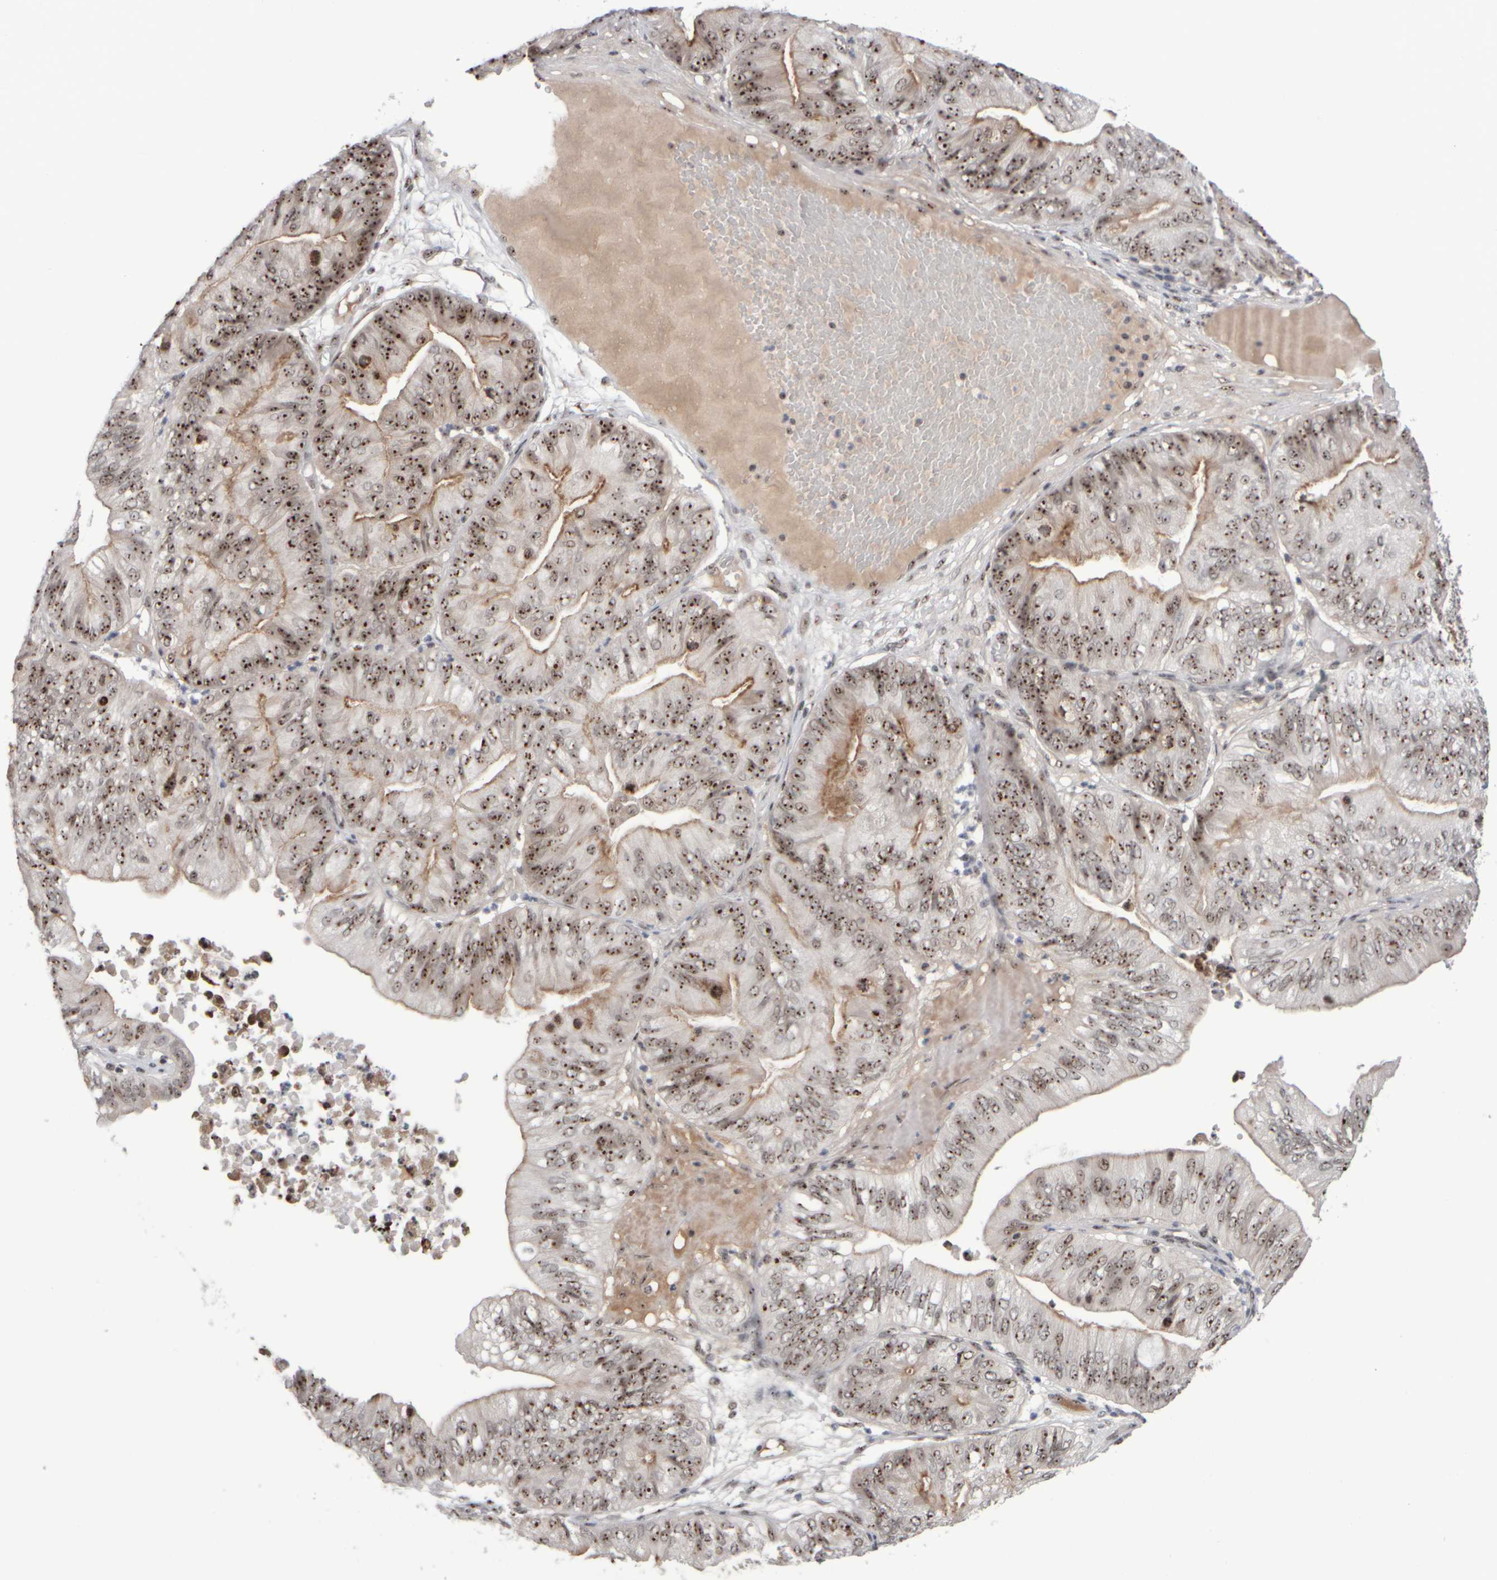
{"staining": {"intensity": "moderate", "quantity": ">75%", "location": "nuclear"}, "tissue": "ovarian cancer", "cell_type": "Tumor cells", "image_type": "cancer", "snomed": [{"axis": "morphology", "description": "Cystadenocarcinoma, mucinous, NOS"}, {"axis": "topography", "description": "Ovary"}], "caption": "Tumor cells demonstrate medium levels of moderate nuclear positivity in about >75% of cells in mucinous cystadenocarcinoma (ovarian). Using DAB (3,3'-diaminobenzidine) (brown) and hematoxylin (blue) stains, captured at high magnification using brightfield microscopy.", "gene": "SURF6", "patient": {"sex": "female", "age": 61}}